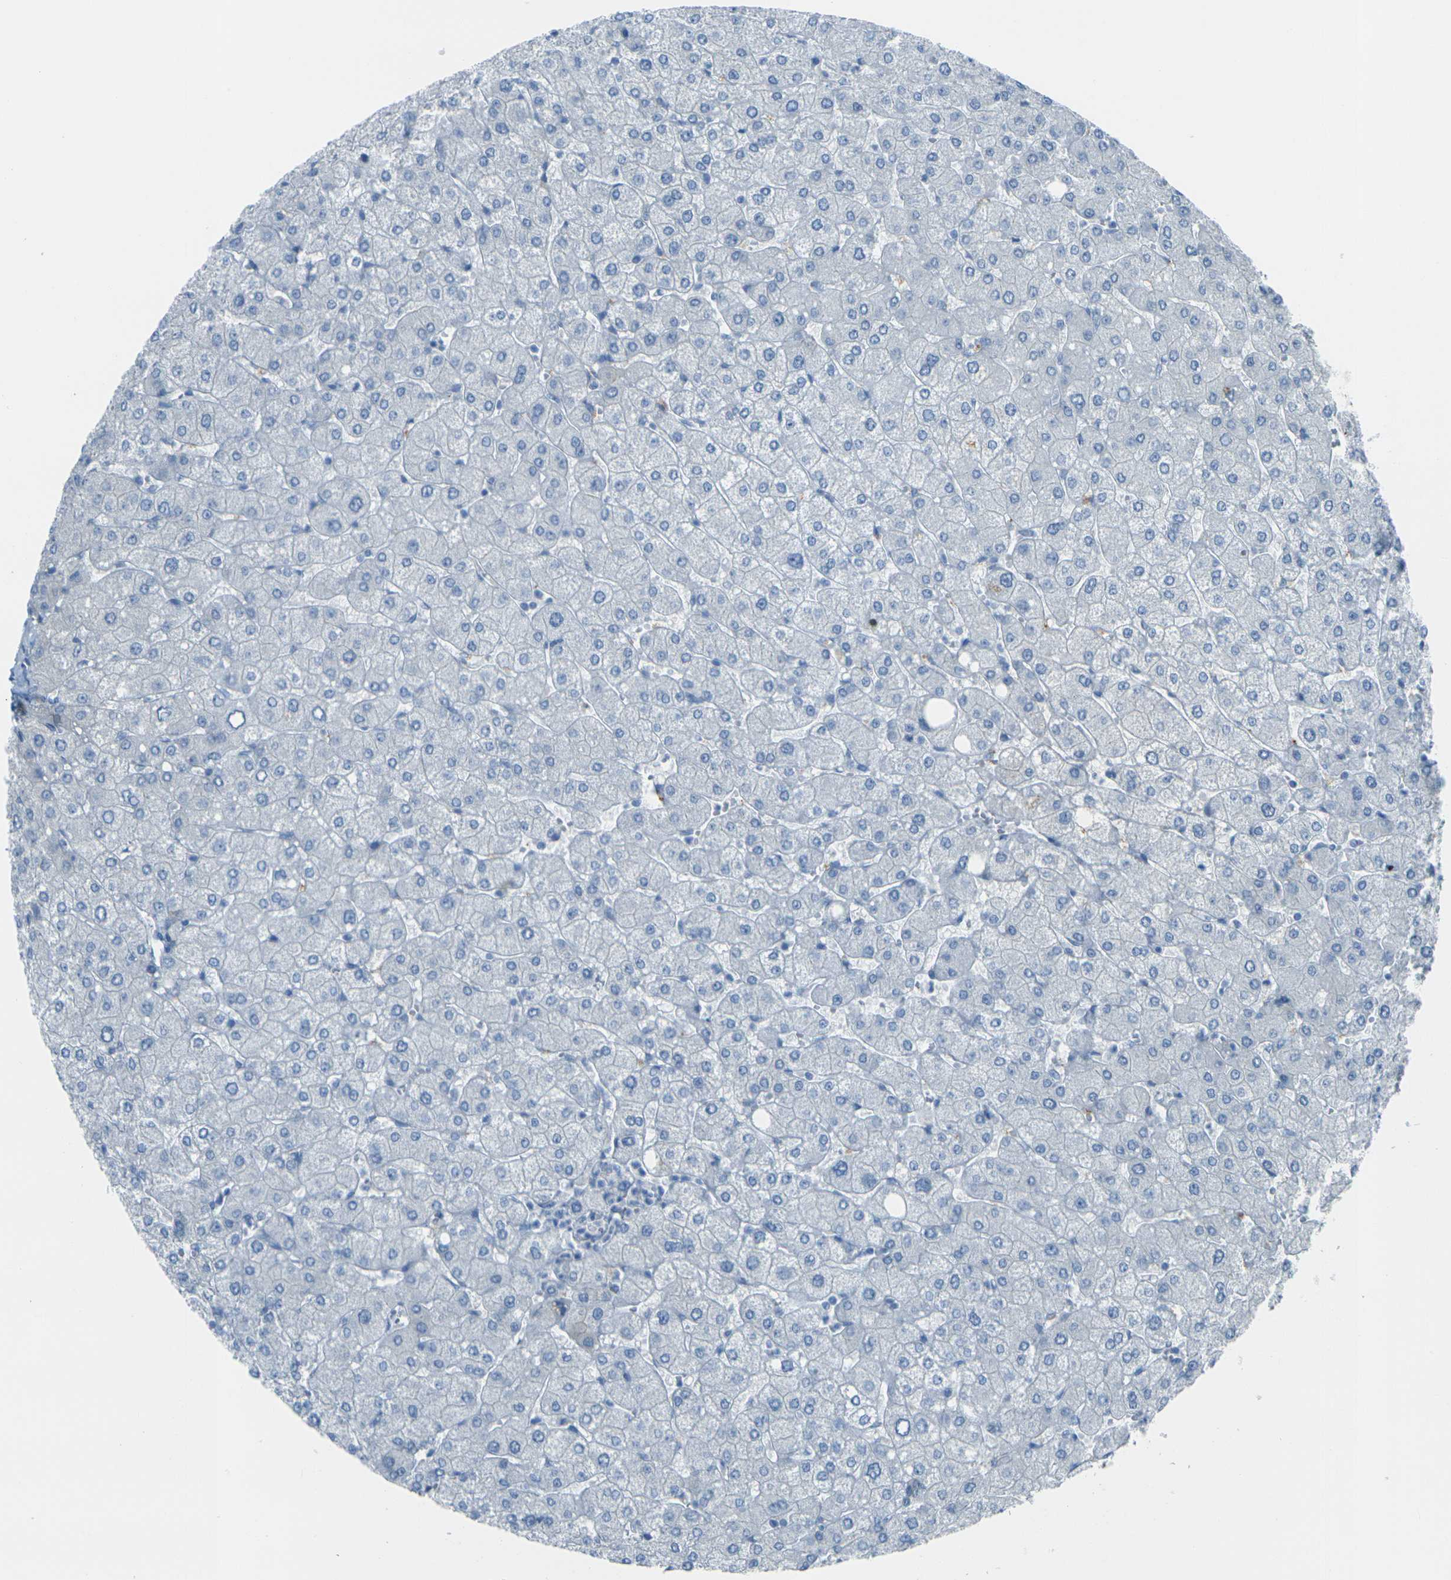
{"staining": {"intensity": "moderate", "quantity": "25%-75%", "location": "cytoplasmic/membranous"}, "tissue": "liver", "cell_type": "Cholangiocytes", "image_type": "normal", "snomed": [{"axis": "morphology", "description": "Normal tissue, NOS"}, {"axis": "topography", "description": "Liver"}], "caption": "Cholangiocytes reveal medium levels of moderate cytoplasmic/membranous positivity in approximately 25%-75% of cells in benign human liver. (Brightfield microscopy of DAB IHC at high magnification).", "gene": "ANKRD46", "patient": {"sex": "male", "age": 55}}